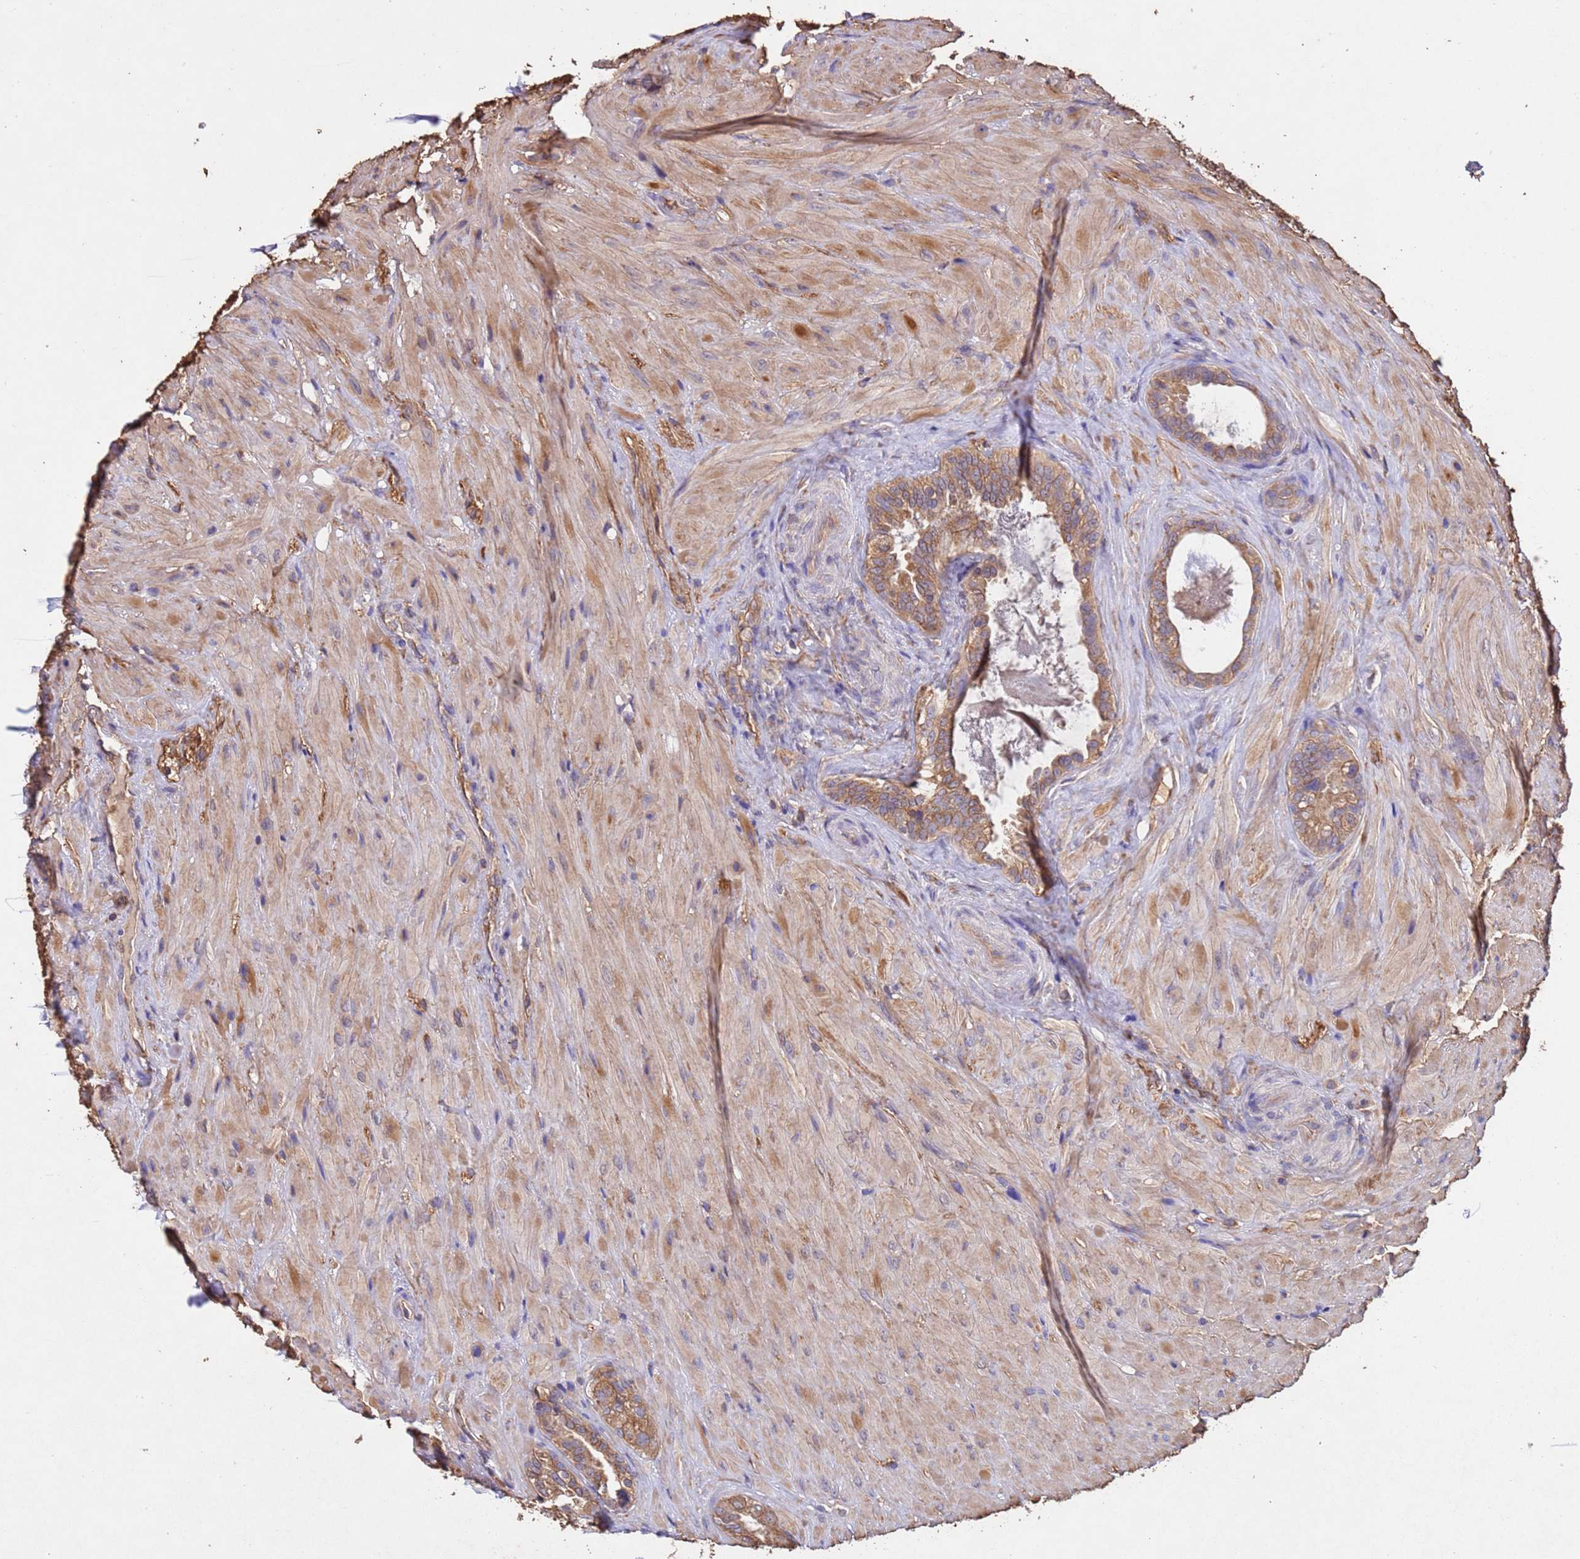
{"staining": {"intensity": "moderate", "quantity": ">75%", "location": "cytoplasmic/membranous"}, "tissue": "seminal vesicle", "cell_type": "Glandular cells", "image_type": "normal", "snomed": [{"axis": "morphology", "description": "Normal tissue, NOS"}, {"axis": "topography", "description": "Seminal veicle"}, {"axis": "topography", "description": "Peripheral nerve tissue"}], "caption": "Immunohistochemistry (DAB (3,3'-diaminobenzidine)) staining of benign seminal vesicle shows moderate cytoplasmic/membranous protein staining in approximately >75% of glandular cells. The staining is performed using DAB (3,3'-diaminobenzidine) brown chromogen to label protein expression. The nuclei are counter-stained blue using hematoxylin.", "gene": "MTX3", "patient": {"sex": "male", "age": 67}}